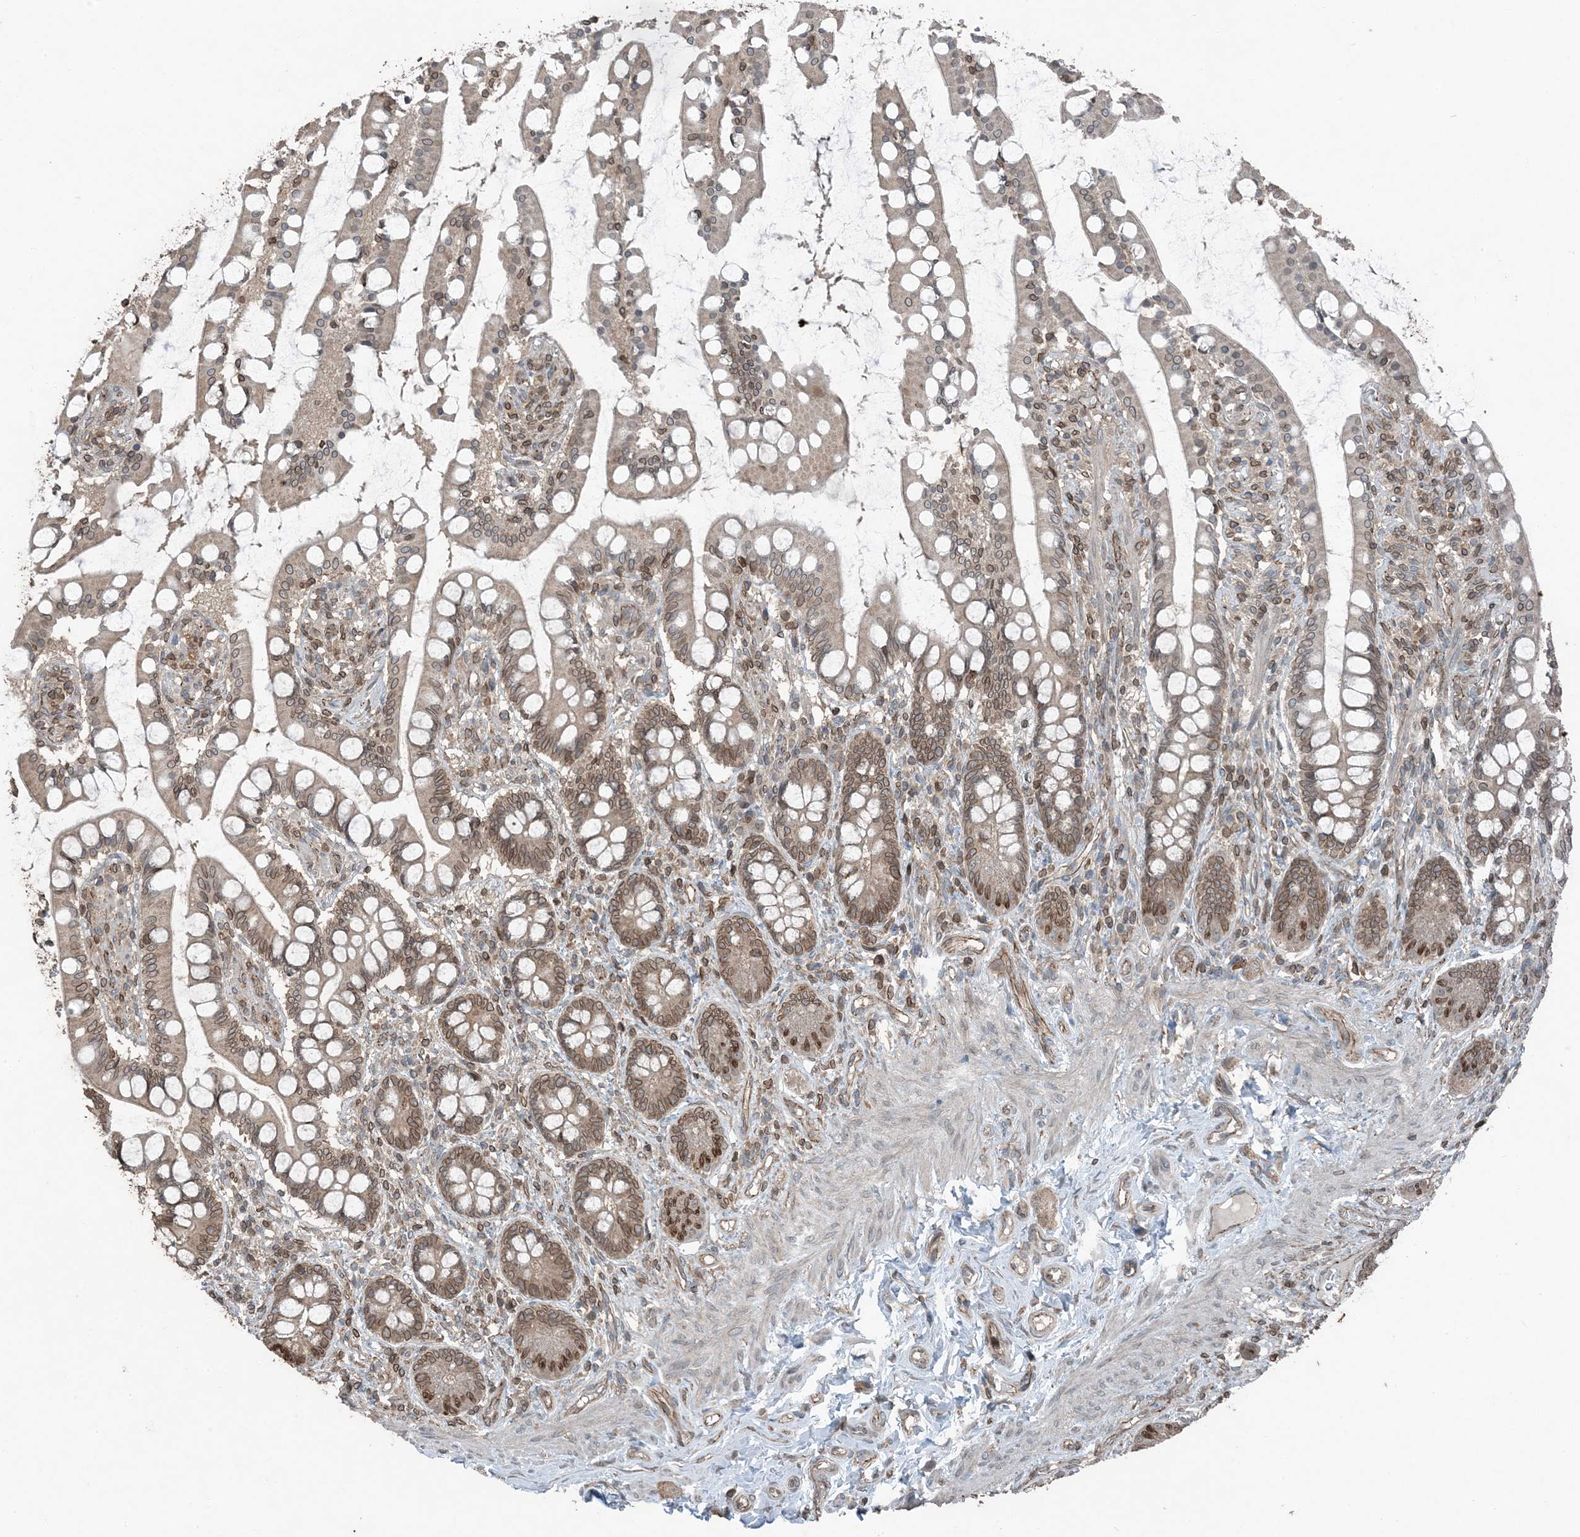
{"staining": {"intensity": "moderate", "quantity": ">75%", "location": "cytoplasmic/membranous,nuclear"}, "tissue": "small intestine", "cell_type": "Glandular cells", "image_type": "normal", "snomed": [{"axis": "morphology", "description": "Normal tissue, NOS"}, {"axis": "topography", "description": "Small intestine"}], "caption": "A brown stain shows moderate cytoplasmic/membranous,nuclear staining of a protein in glandular cells of unremarkable small intestine.", "gene": "ZFAND2B", "patient": {"sex": "male", "age": 52}}